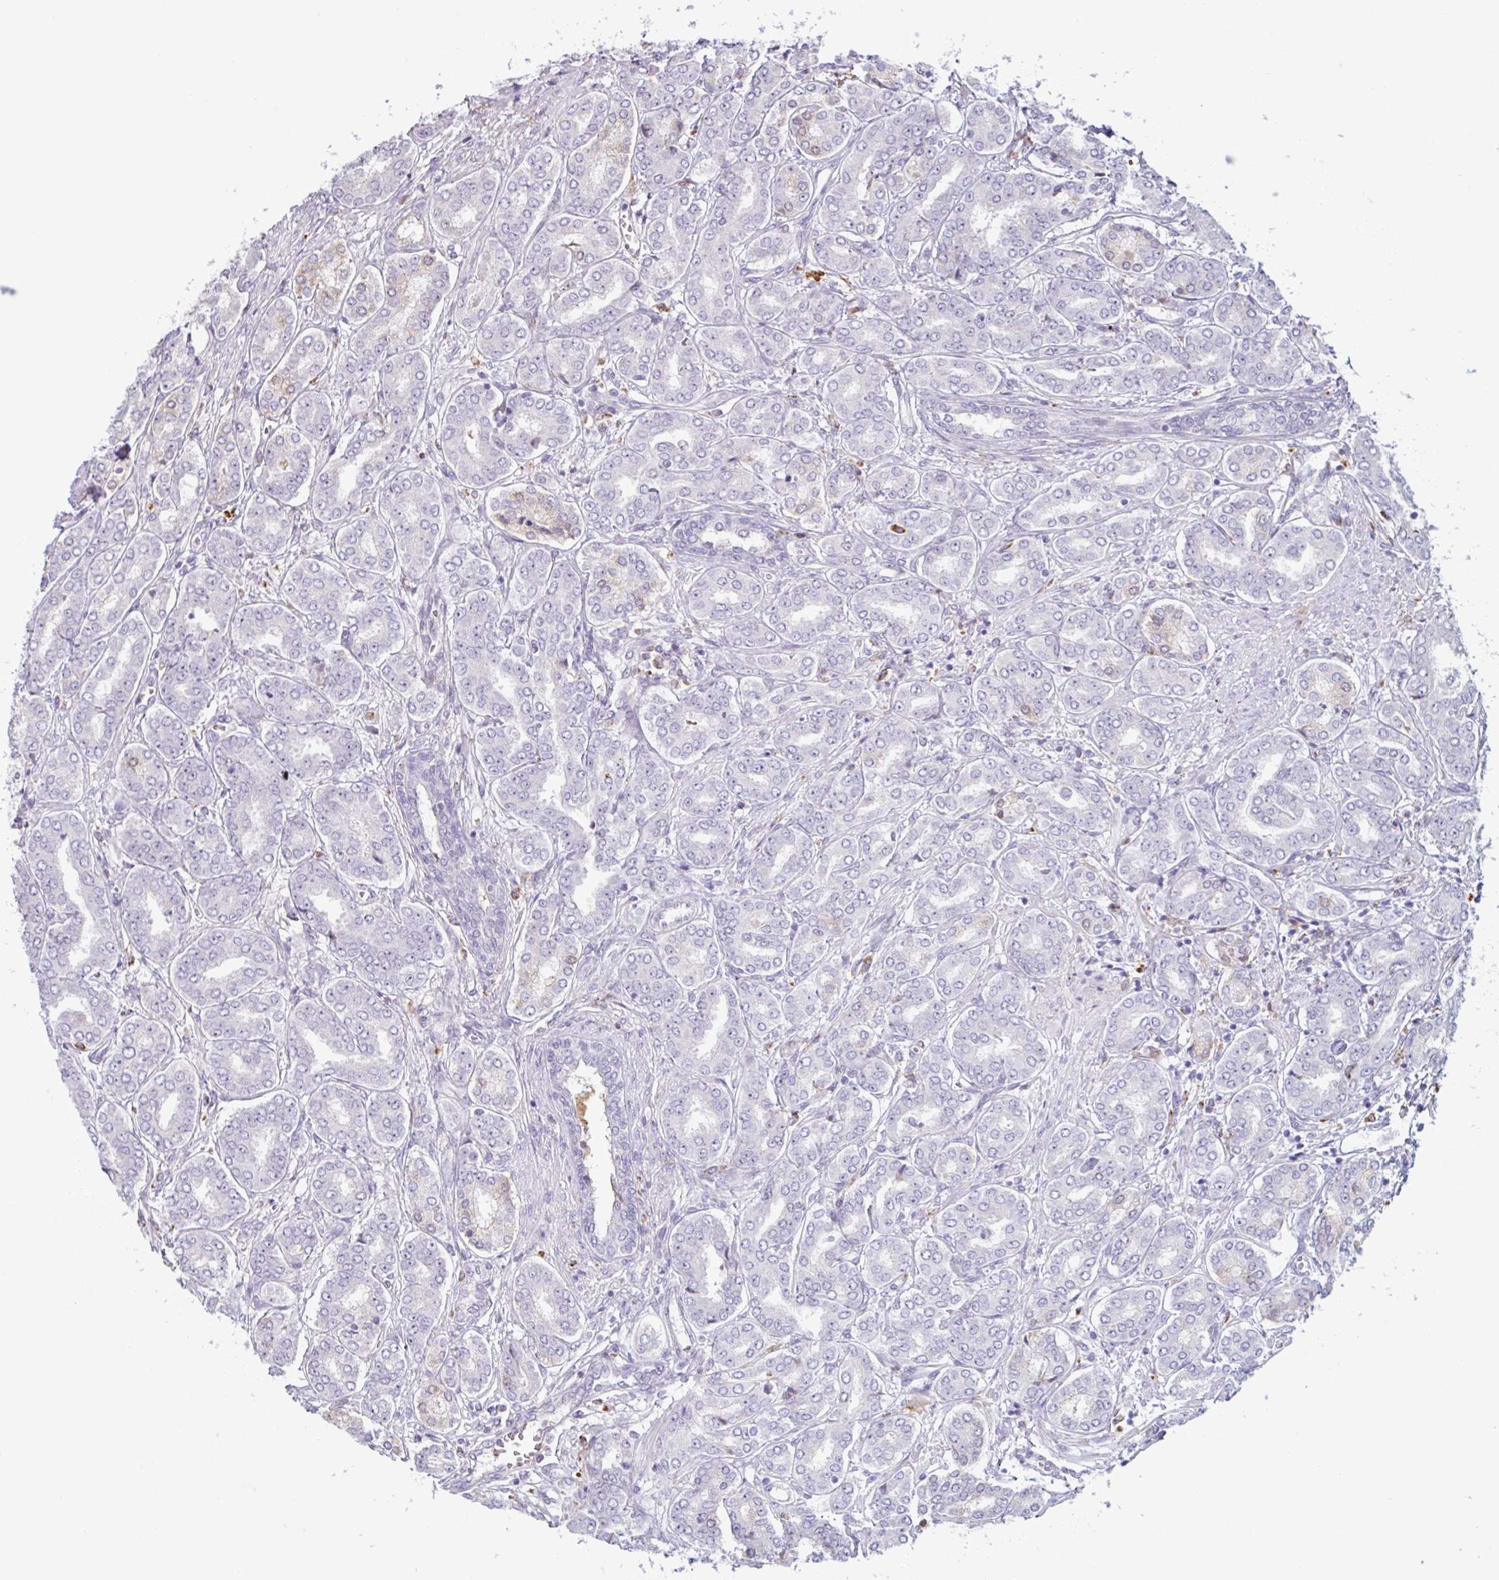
{"staining": {"intensity": "negative", "quantity": "none", "location": "none"}, "tissue": "prostate cancer", "cell_type": "Tumor cells", "image_type": "cancer", "snomed": [{"axis": "morphology", "description": "Adenocarcinoma, High grade"}, {"axis": "topography", "description": "Prostate"}], "caption": "Immunohistochemistry (IHC) of human prostate cancer displays no staining in tumor cells. (Immunohistochemistry, brightfield microscopy, high magnification).", "gene": "TAF1D", "patient": {"sex": "male", "age": 72}}